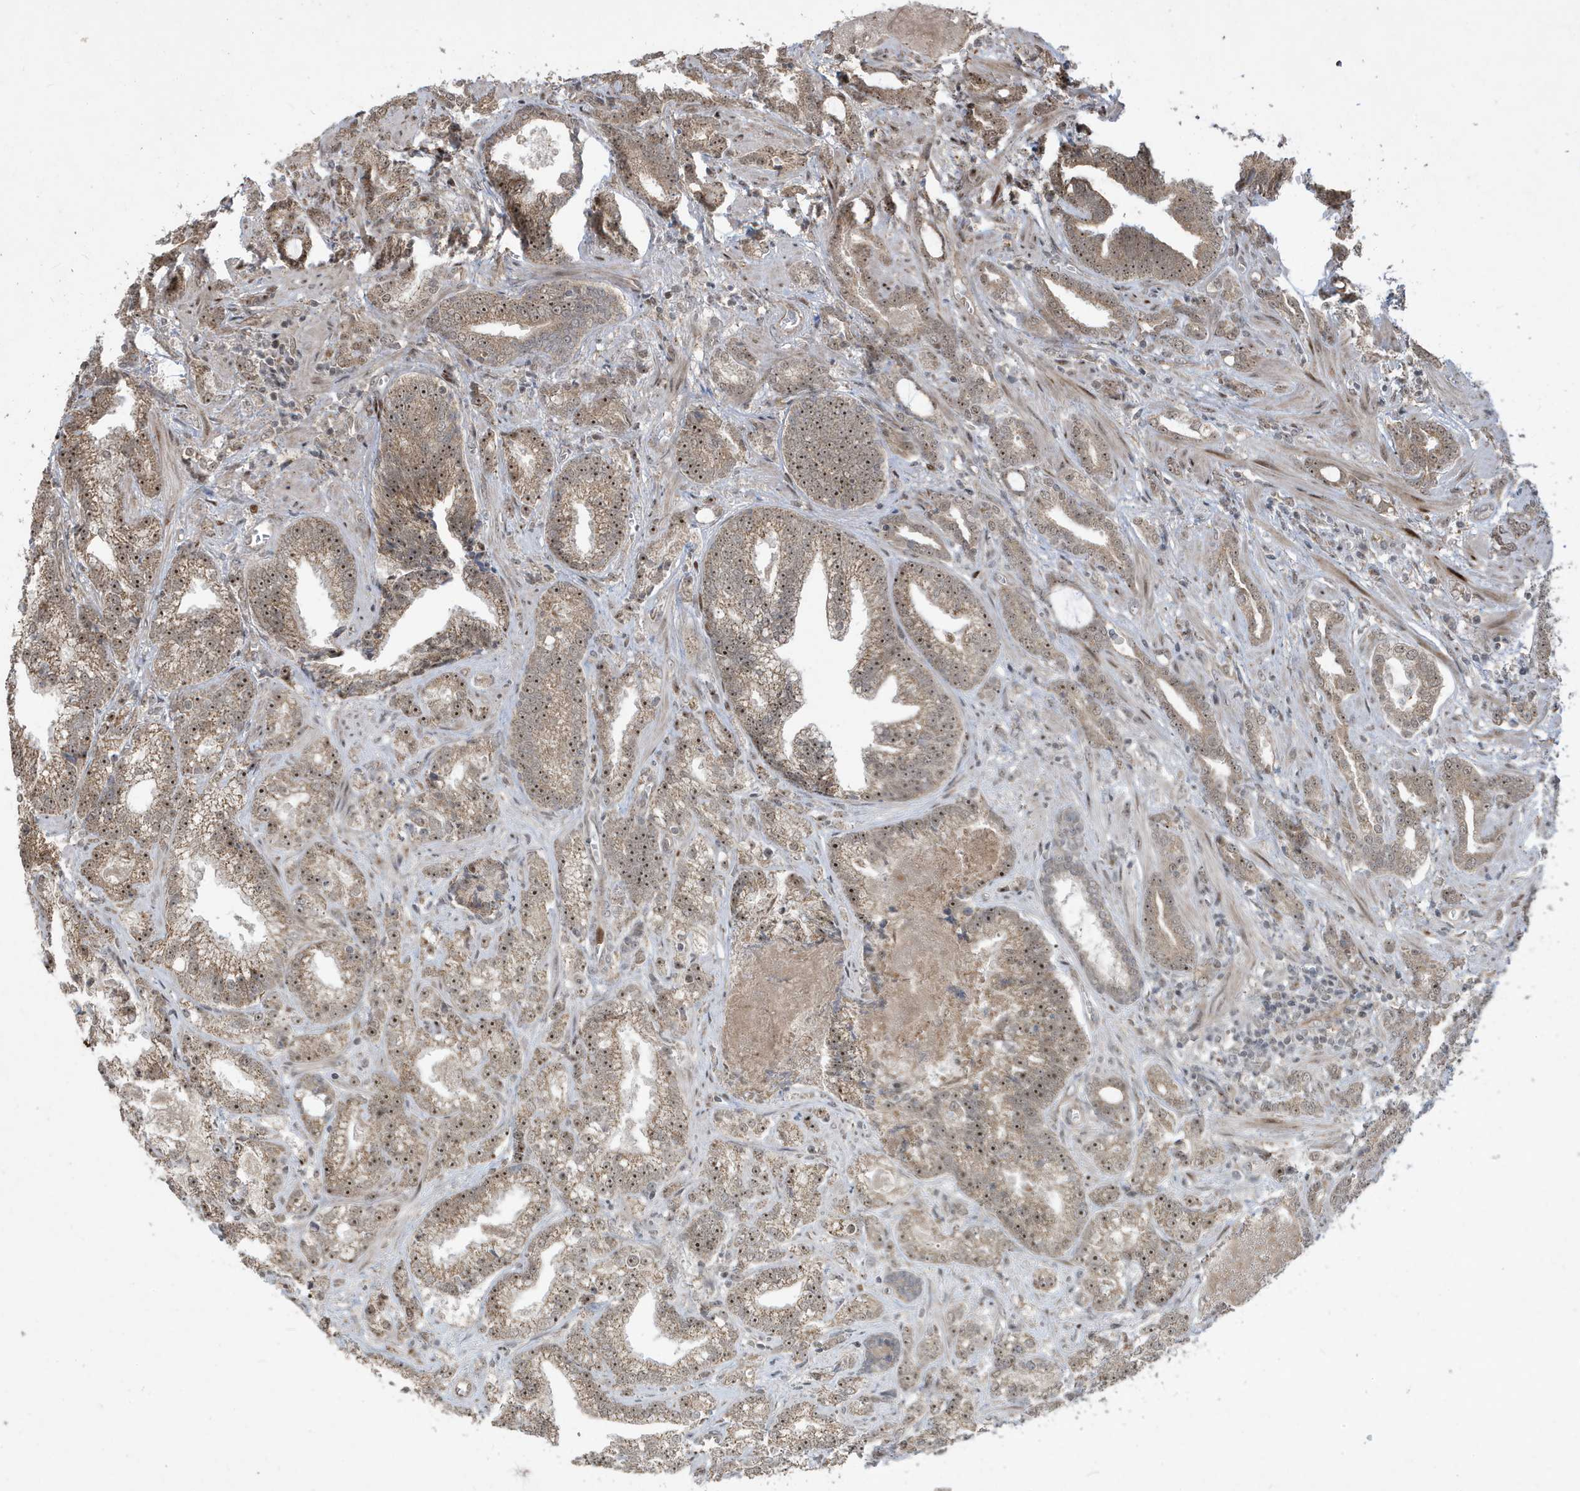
{"staining": {"intensity": "moderate", "quantity": ">75%", "location": "cytoplasmic/membranous,nuclear"}, "tissue": "prostate cancer", "cell_type": "Tumor cells", "image_type": "cancer", "snomed": [{"axis": "morphology", "description": "Adenocarcinoma, High grade"}, {"axis": "topography", "description": "Prostate and seminal vesicle, NOS"}], "caption": "A brown stain labels moderate cytoplasmic/membranous and nuclear staining of a protein in human prostate cancer (high-grade adenocarcinoma) tumor cells. Nuclei are stained in blue.", "gene": "FAM9B", "patient": {"sex": "male", "age": 67}}